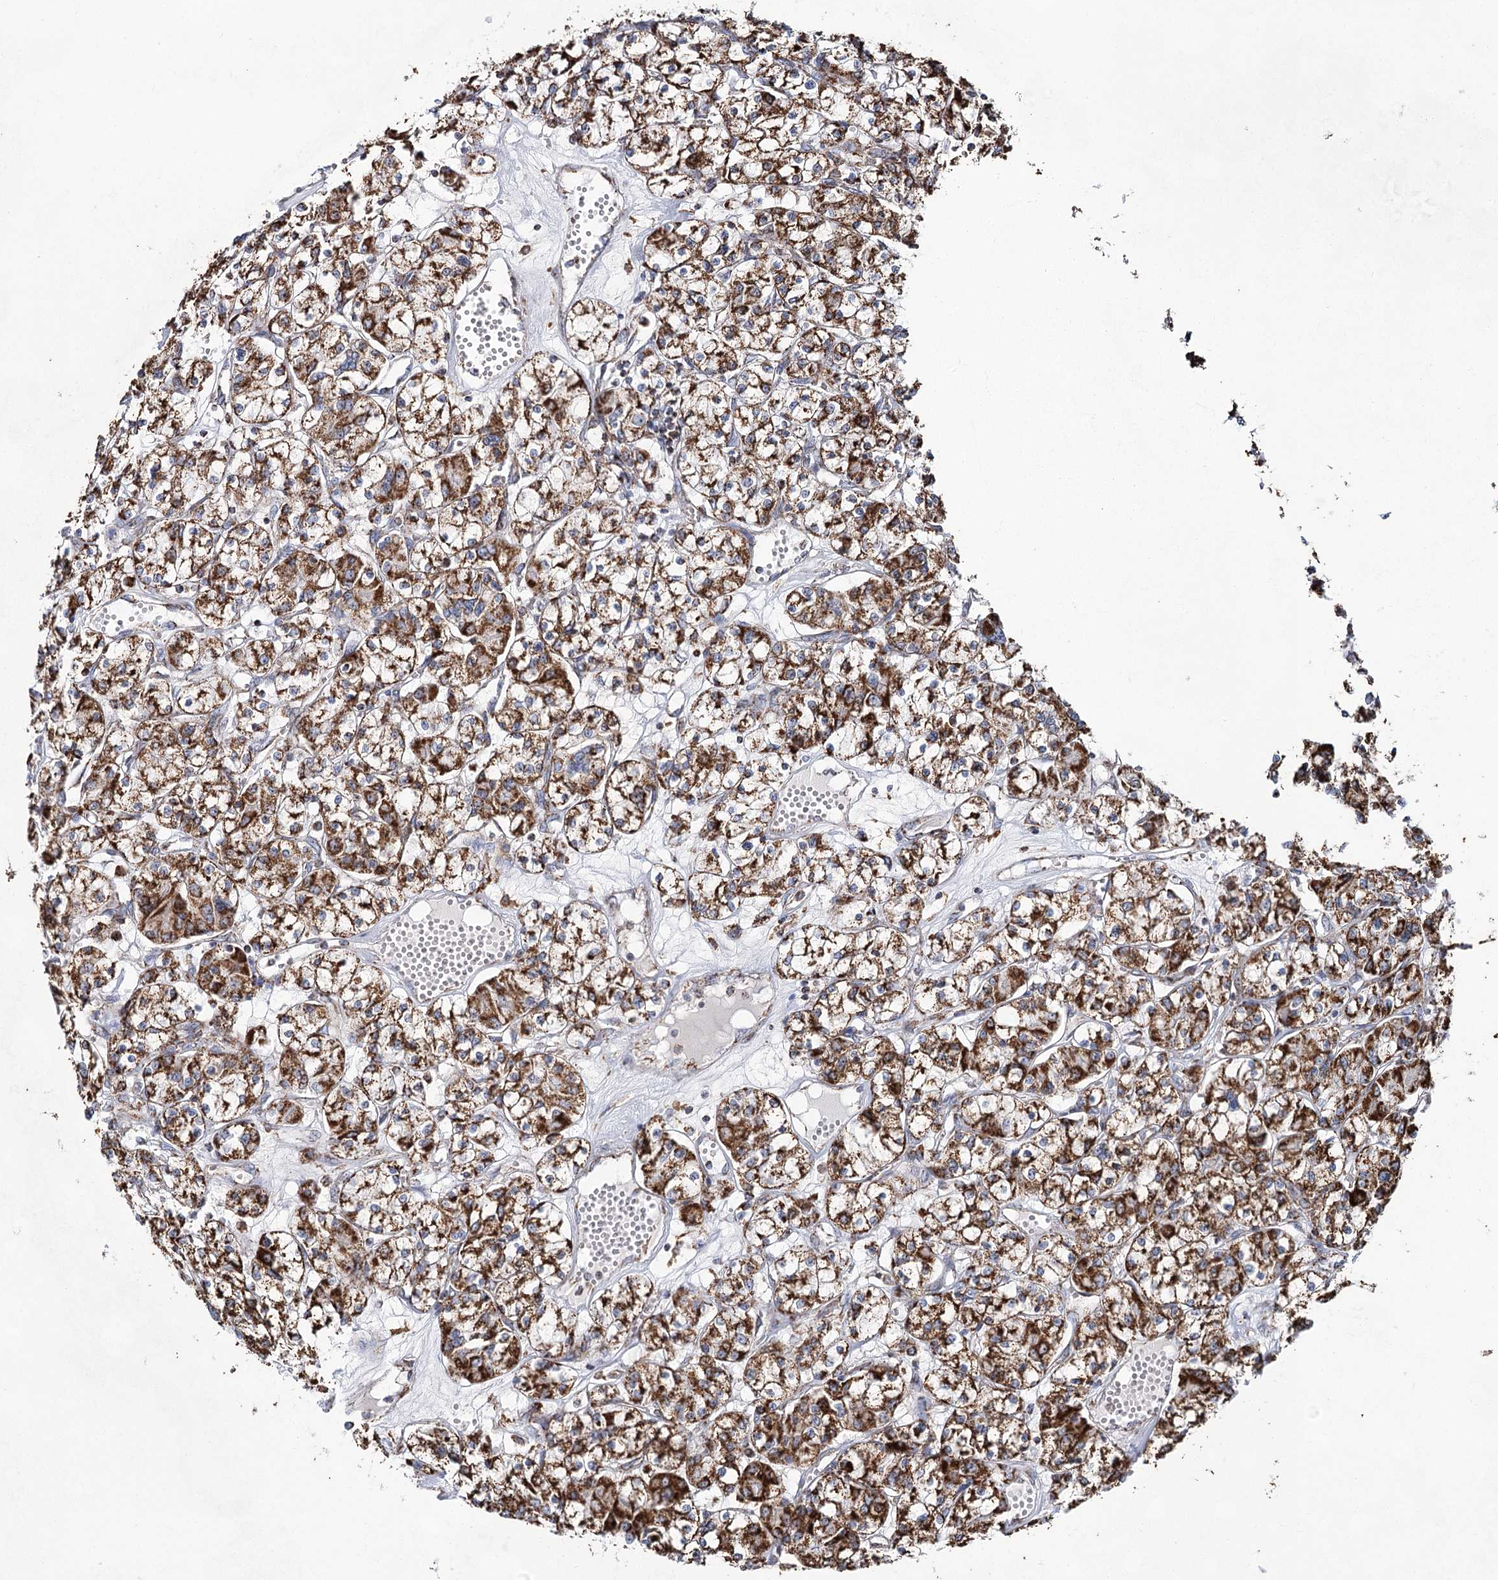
{"staining": {"intensity": "strong", "quantity": ">75%", "location": "cytoplasmic/membranous"}, "tissue": "renal cancer", "cell_type": "Tumor cells", "image_type": "cancer", "snomed": [{"axis": "morphology", "description": "Adenocarcinoma, NOS"}, {"axis": "topography", "description": "Kidney"}], "caption": "An immunohistochemistry (IHC) photomicrograph of tumor tissue is shown. Protein staining in brown shows strong cytoplasmic/membranous positivity in adenocarcinoma (renal) within tumor cells. Nuclei are stained in blue.", "gene": "CWF19L1", "patient": {"sex": "female", "age": 59}}